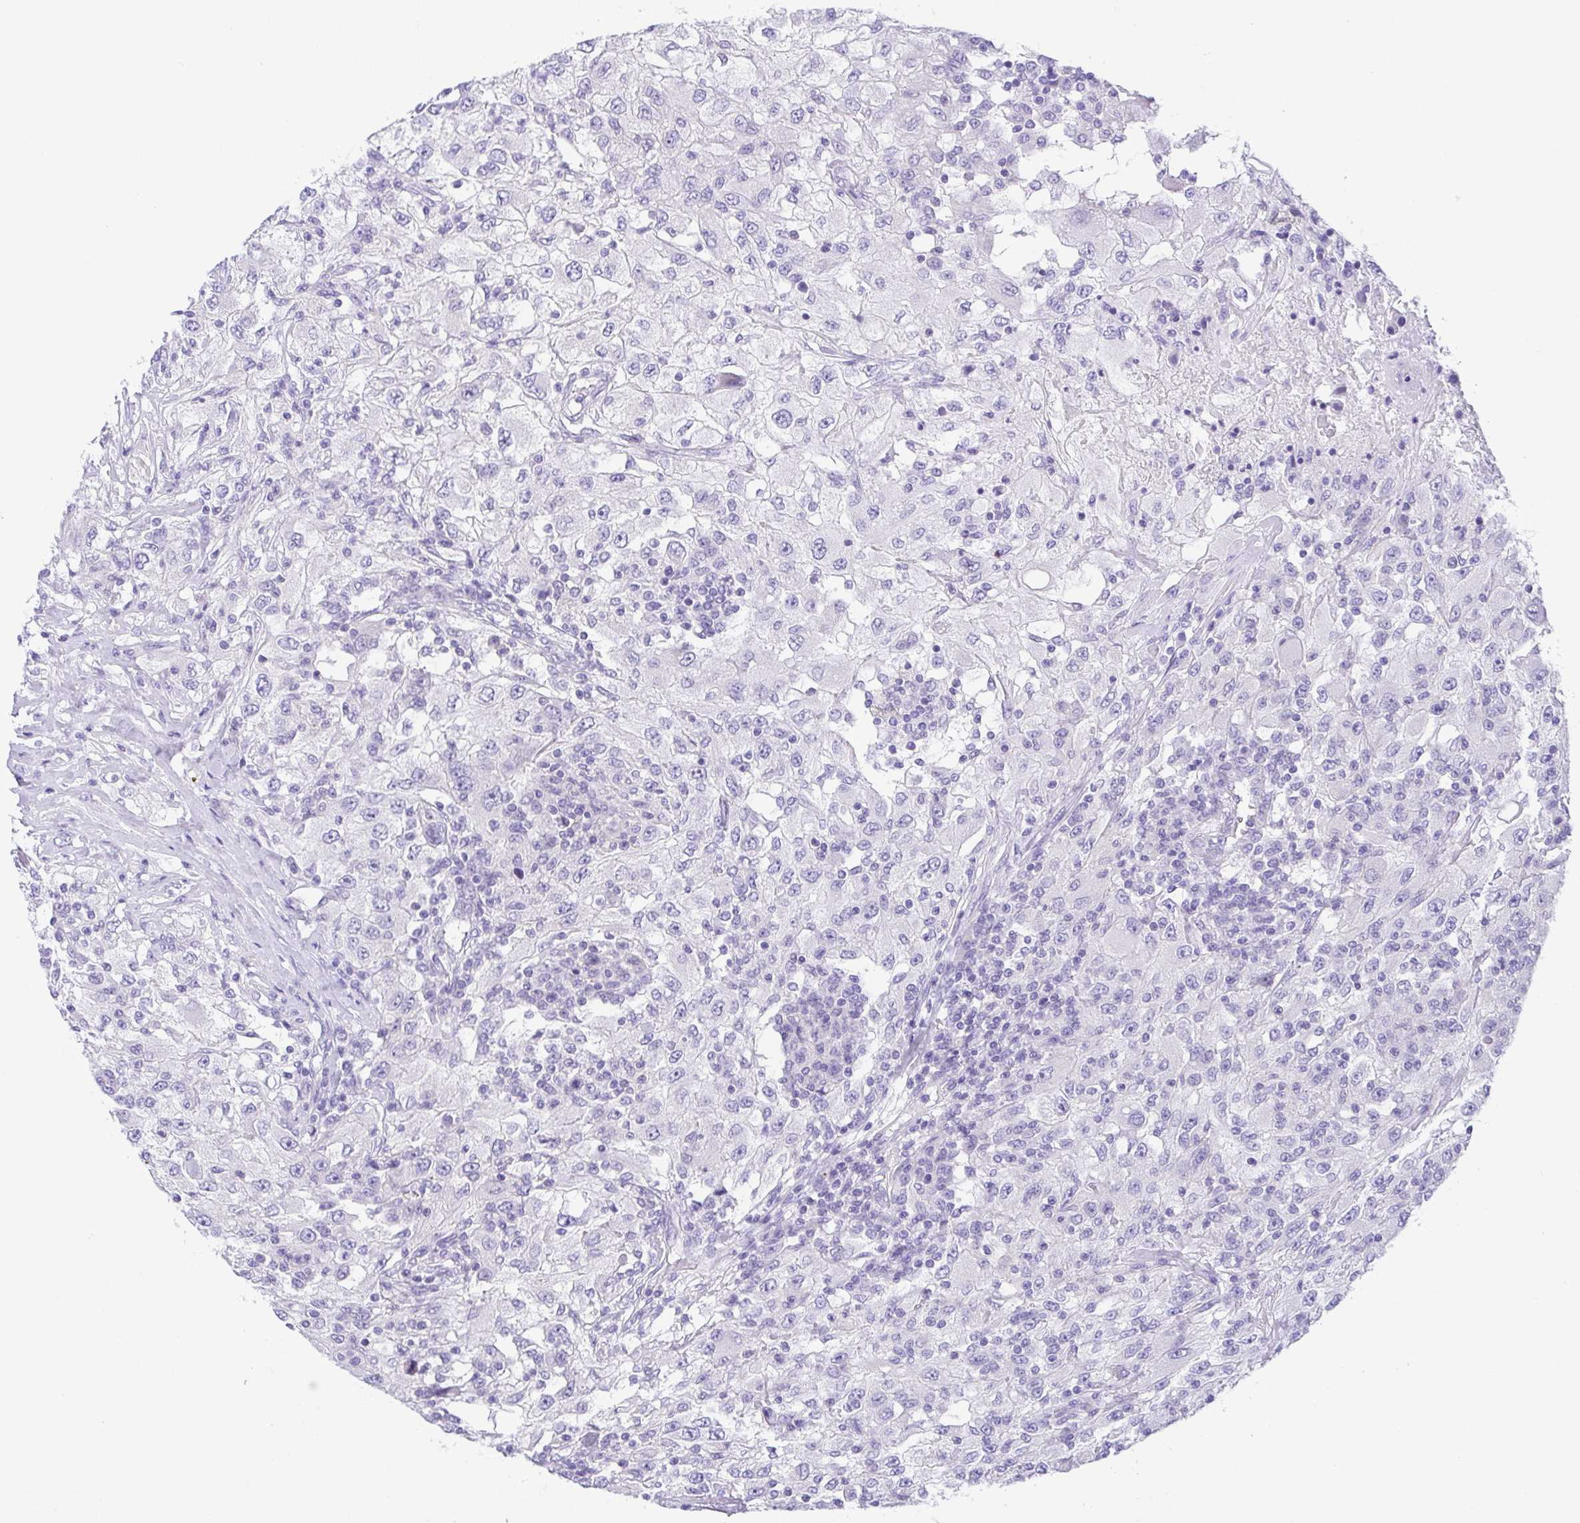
{"staining": {"intensity": "negative", "quantity": "none", "location": "none"}, "tissue": "renal cancer", "cell_type": "Tumor cells", "image_type": "cancer", "snomed": [{"axis": "morphology", "description": "Adenocarcinoma, NOS"}, {"axis": "topography", "description": "Kidney"}], "caption": "IHC image of renal cancer (adenocarcinoma) stained for a protein (brown), which demonstrates no staining in tumor cells.", "gene": "LUZP4", "patient": {"sex": "female", "age": 67}}